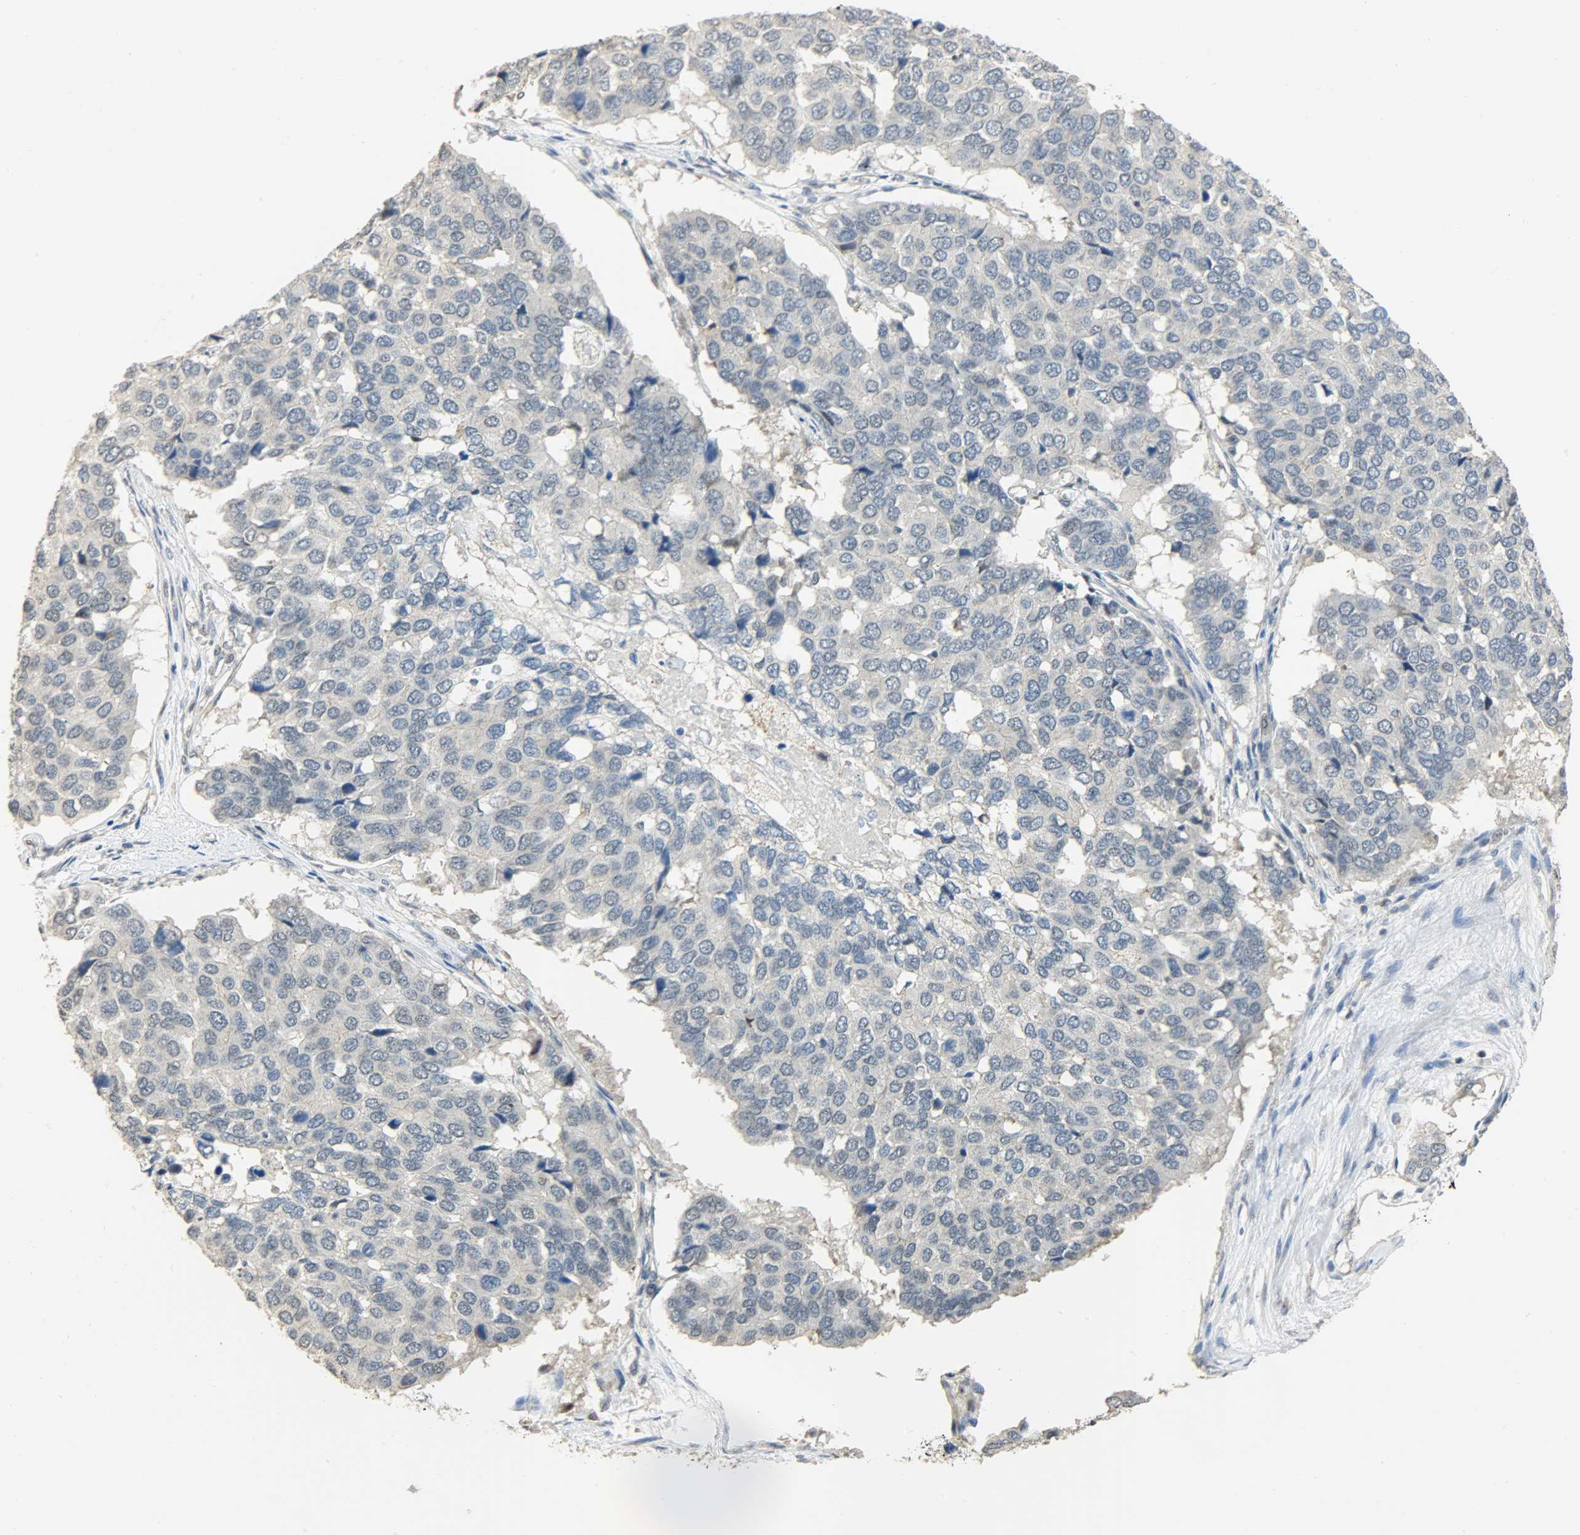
{"staining": {"intensity": "negative", "quantity": "none", "location": "none"}, "tissue": "pancreatic cancer", "cell_type": "Tumor cells", "image_type": "cancer", "snomed": [{"axis": "morphology", "description": "Adenocarcinoma, NOS"}, {"axis": "topography", "description": "Pancreas"}], "caption": "A photomicrograph of pancreatic cancer (adenocarcinoma) stained for a protein displays no brown staining in tumor cells. (Brightfield microscopy of DAB immunohistochemistry (IHC) at high magnification).", "gene": "GIT2", "patient": {"sex": "male", "age": 50}}